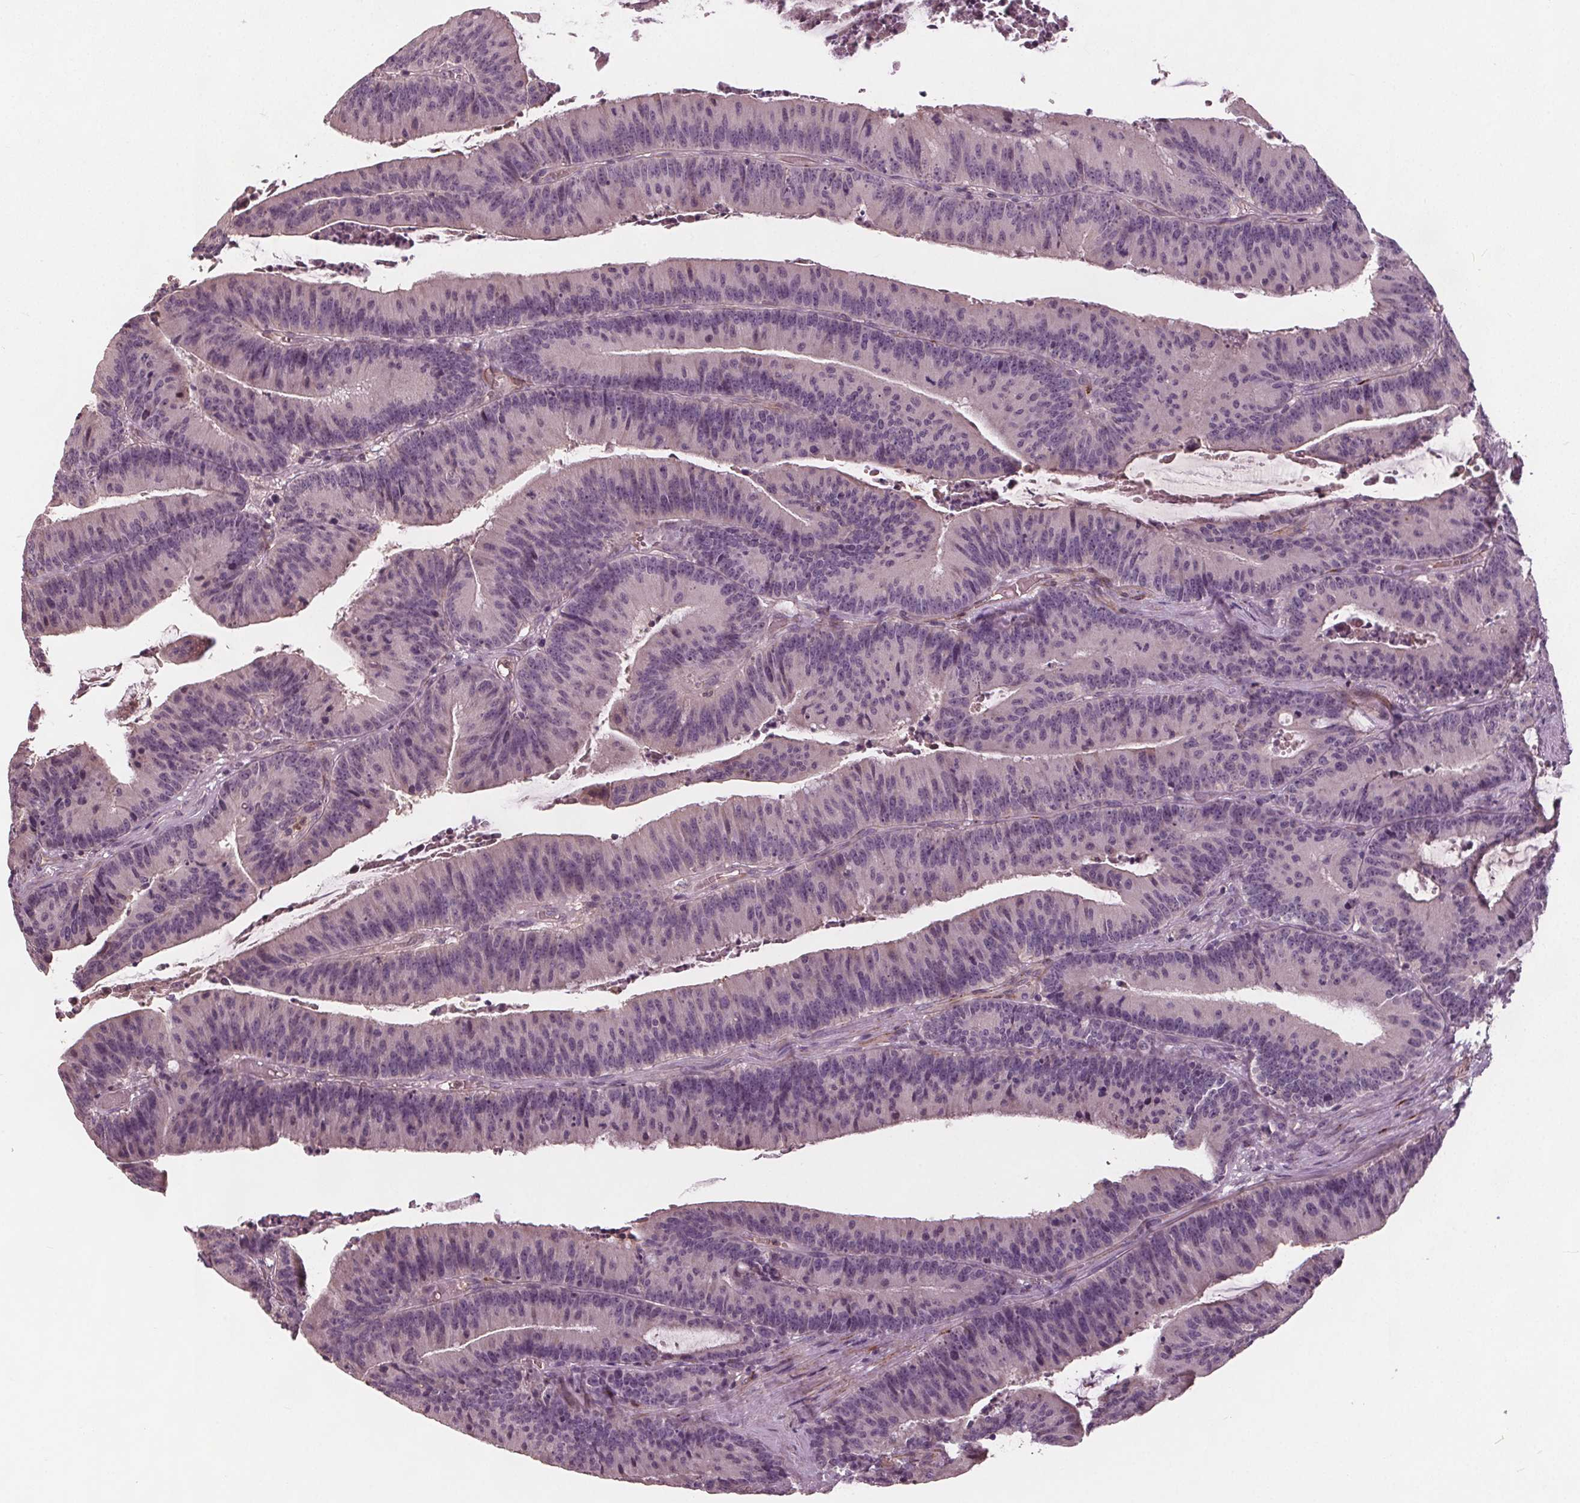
{"staining": {"intensity": "negative", "quantity": "none", "location": "none"}, "tissue": "colorectal cancer", "cell_type": "Tumor cells", "image_type": "cancer", "snomed": [{"axis": "morphology", "description": "Adenocarcinoma, NOS"}, {"axis": "topography", "description": "Colon"}], "caption": "Immunohistochemistry (IHC) image of human colorectal cancer stained for a protein (brown), which shows no positivity in tumor cells.", "gene": "PDGFD", "patient": {"sex": "female", "age": 78}}